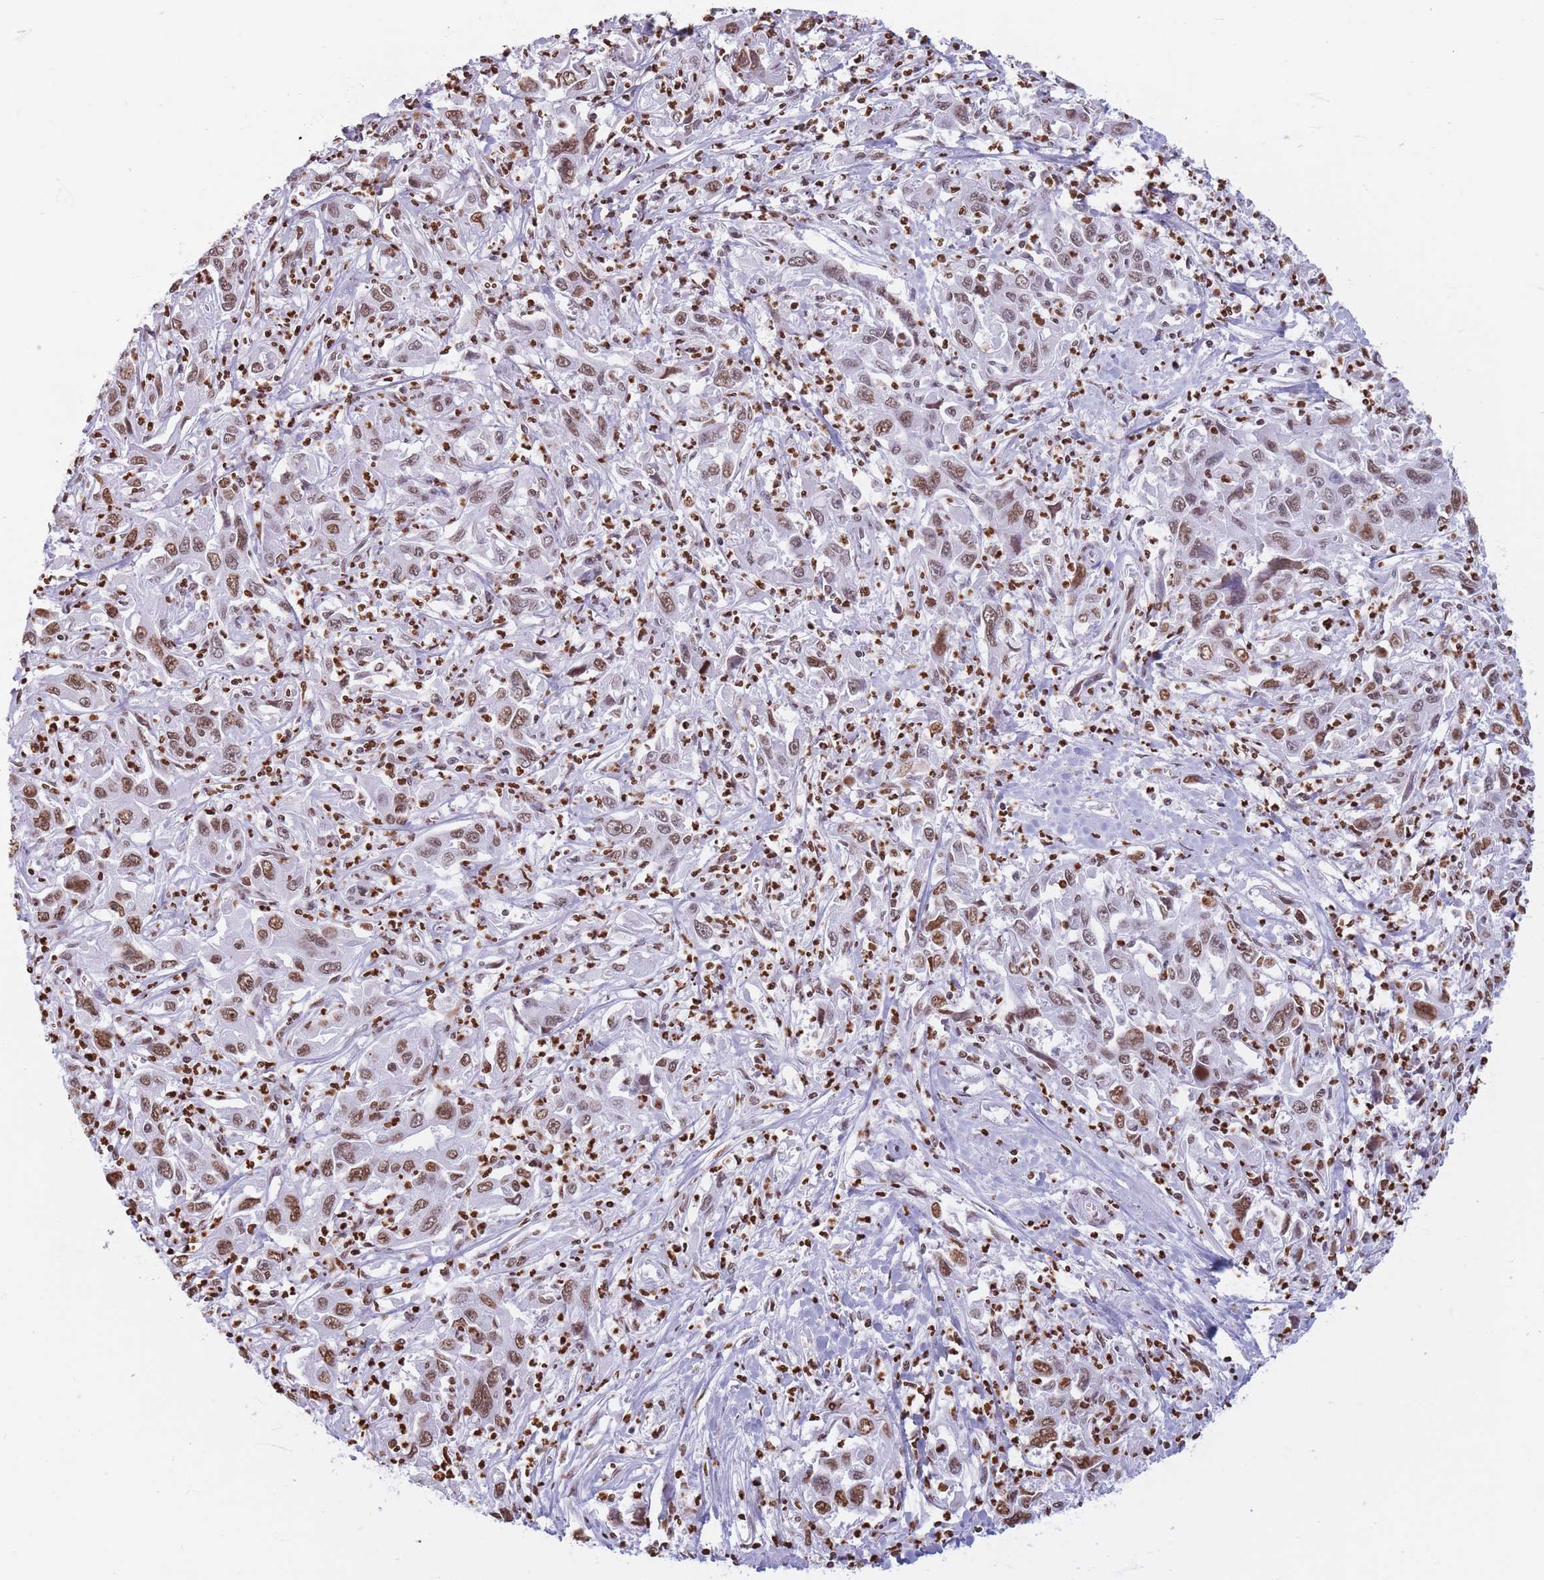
{"staining": {"intensity": "moderate", "quantity": ">75%", "location": "nuclear"}, "tissue": "liver cancer", "cell_type": "Tumor cells", "image_type": "cancer", "snomed": [{"axis": "morphology", "description": "Carcinoma, Hepatocellular, NOS"}, {"axis": "topography", "description": "Liver"}], "caption": "A brown stain shows moderate nuclear expression of a protein in human liver hepatocellular carcinoma tumor cells.", "gene": "RYK", "patient": {"sex": "male", "age": 63}}